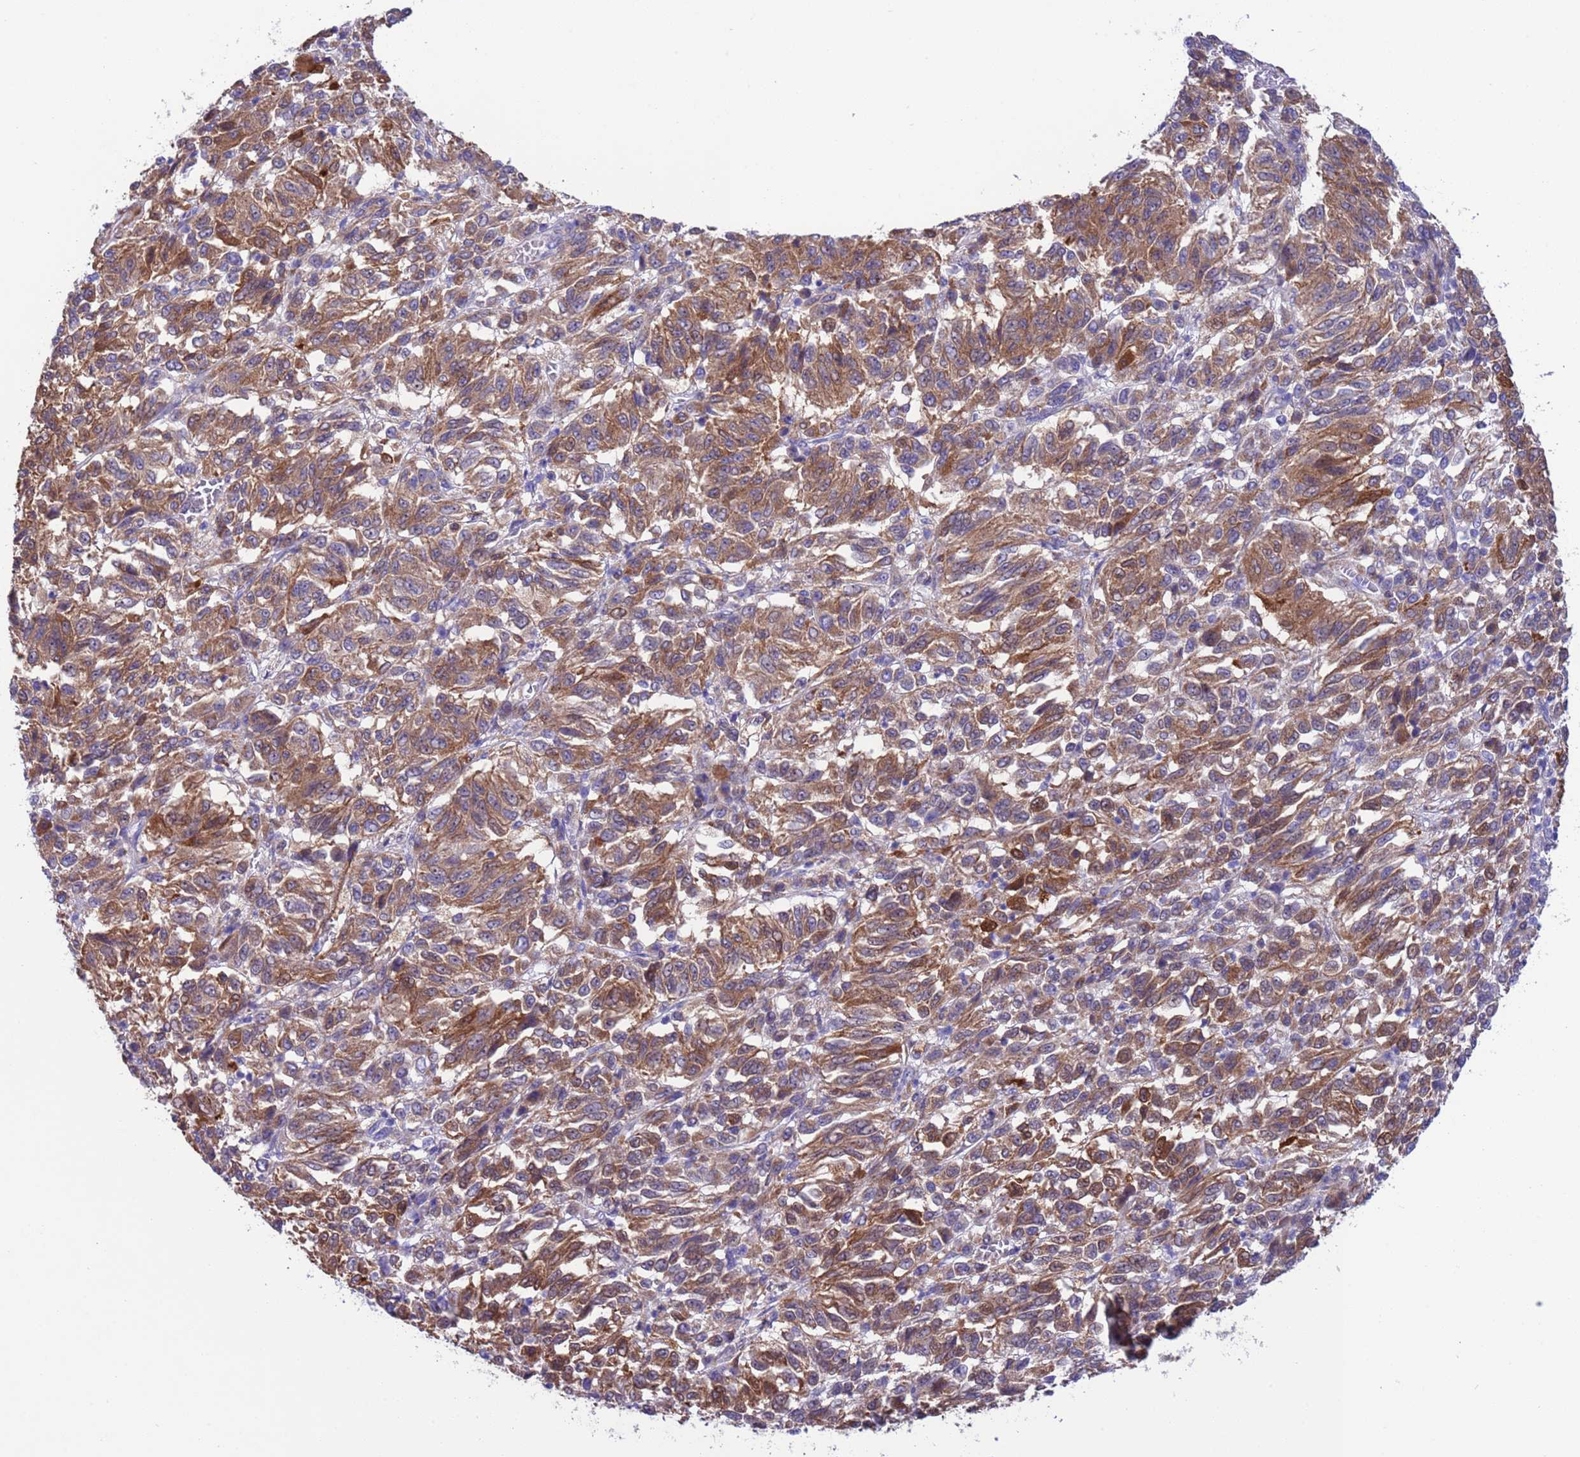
{"staining": {"intensity": "moderate", "quantity": ">75%", "location": "cytoplasmic/membranous,nuclear"}, "tissue": "melanoma", "cell_type": "Tumor cells", "image_type": "cancer", "snomed": [{"axis": "morphology", "description": "Malignant melanoma, Metastatic site"}, {"axis": "topography", "description": "Lung"}], "caption": "Immunohistochemical staining of human malignant melanoma (metastatic site) demonstrates medium levels of moderate cytoplasmic/membranous and nuclear expression in about >75% of tumor cells. (DAB (3,3'-diaminobenzidine) IHC, brown staining for protein, blue staining for nuclei).", "gene": "C6orf47", "patient": {"sex": "male", "age": 64}}